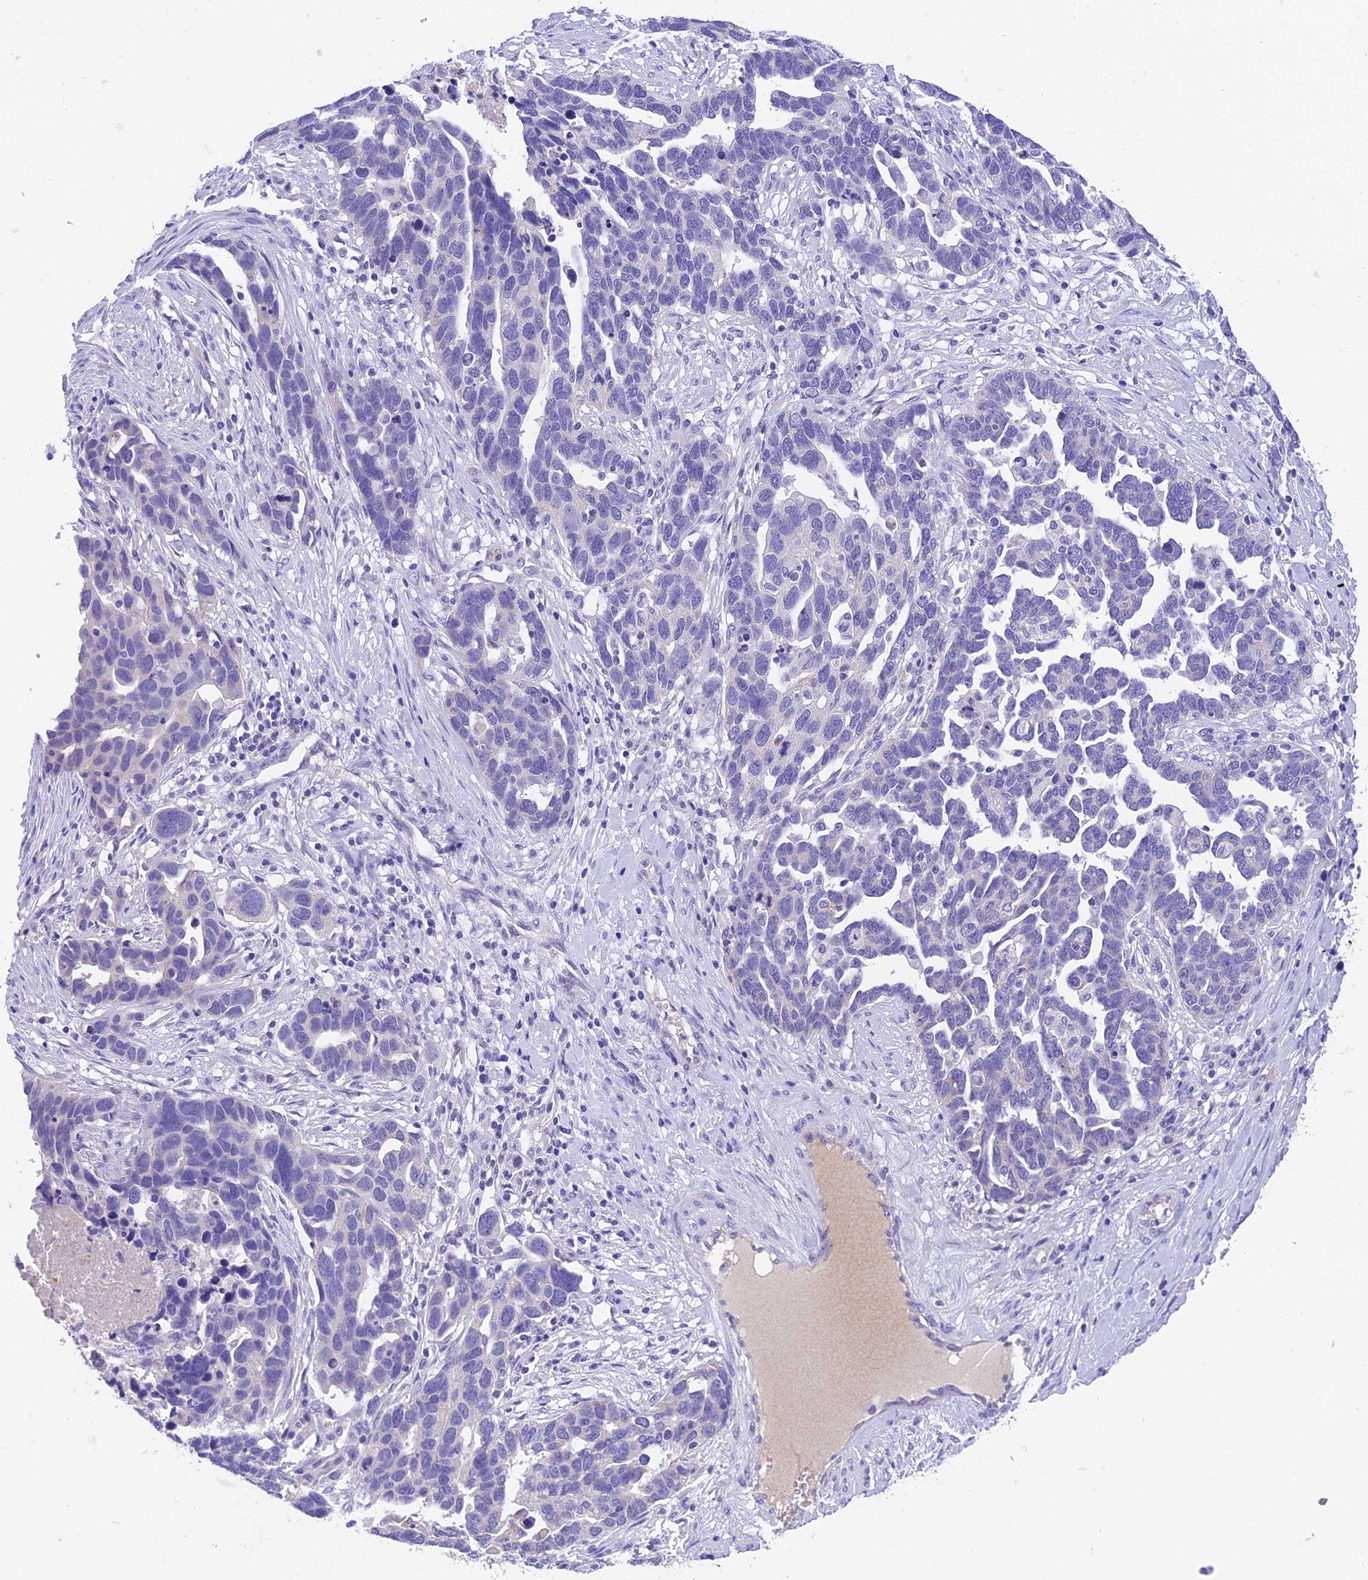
{"staining": {"intensity": "negative", "quantity": "none", "location": "none"}, "tissue": "ovarian cancer", "cell_type": "Tumor cells", "image_type": "cancer", "snomed": [{"axis": "morphology", "description": "Cystadenocarcinoma, serous, NOS"}, {"axis": "topography", "description": "Ovary"}], "caption": "Protein analysis of ovarian cancer (serous cystadenocarcinoma) demonstrates no significant positivity in tumor cells. The staining was performed using DAB to visualize the protein expression in brown, while the nuclei were stained in blue with hematoxylin (Magnification: 20x).", "gene": "MS4A5", "patient": {"sex": "female", "age": 54}}